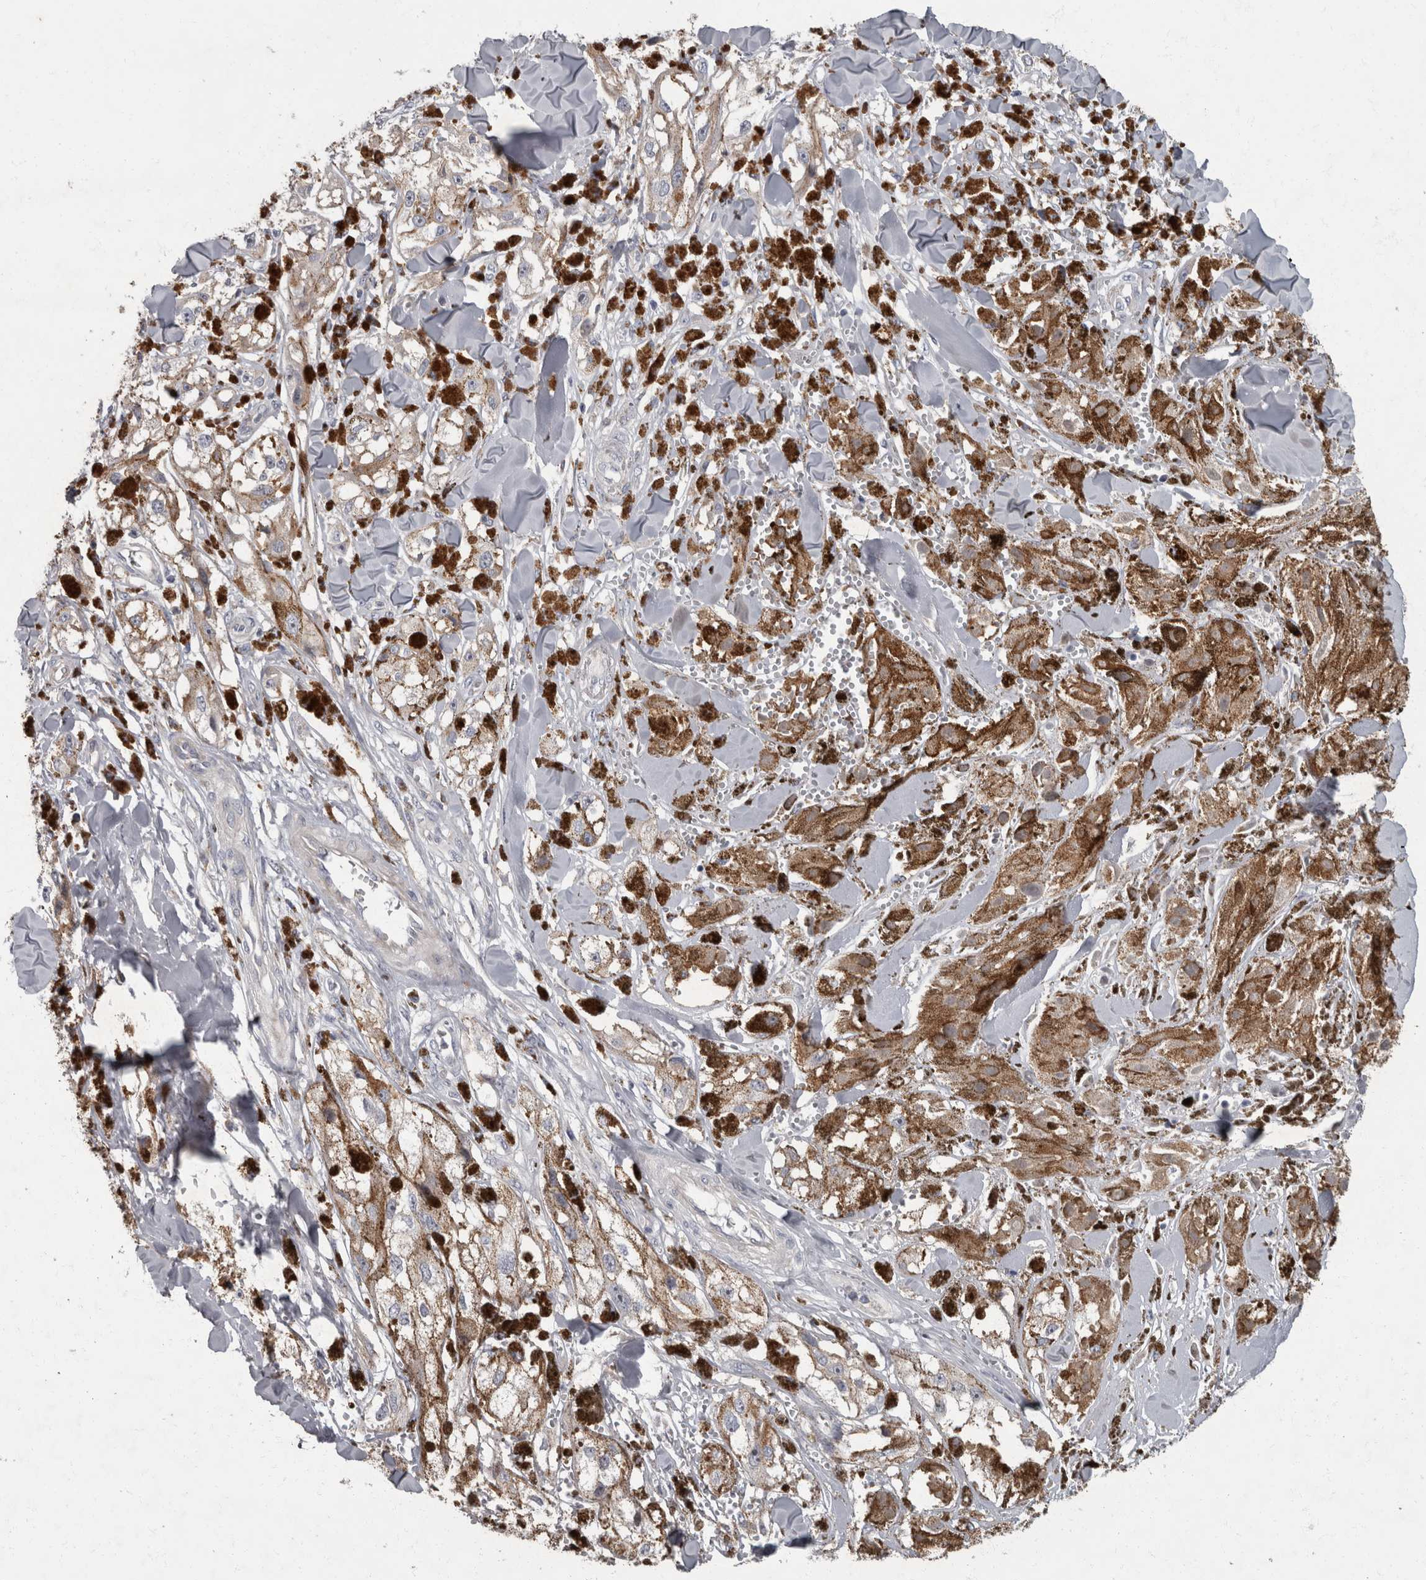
{"staining": {"intensity": "moderate", "quantity": ">75%", "location": "cytoplasmic/membranous"}, "tissue": "melanoma", "cell_type": "Tumor cells", "image_type": "cancer", "snomed": [{"axis": "morphology", "description": "Malignant melanoma, NOS"}, {"axis": "topography", "description": "Skin"}], "caption": "A brown stain labels moderate cytoplasmic/membranous staining of a protein in human melanoma tumor cells.", "gene": "CDC42BPG", "patient": {"sex": "male", "age": 88}}